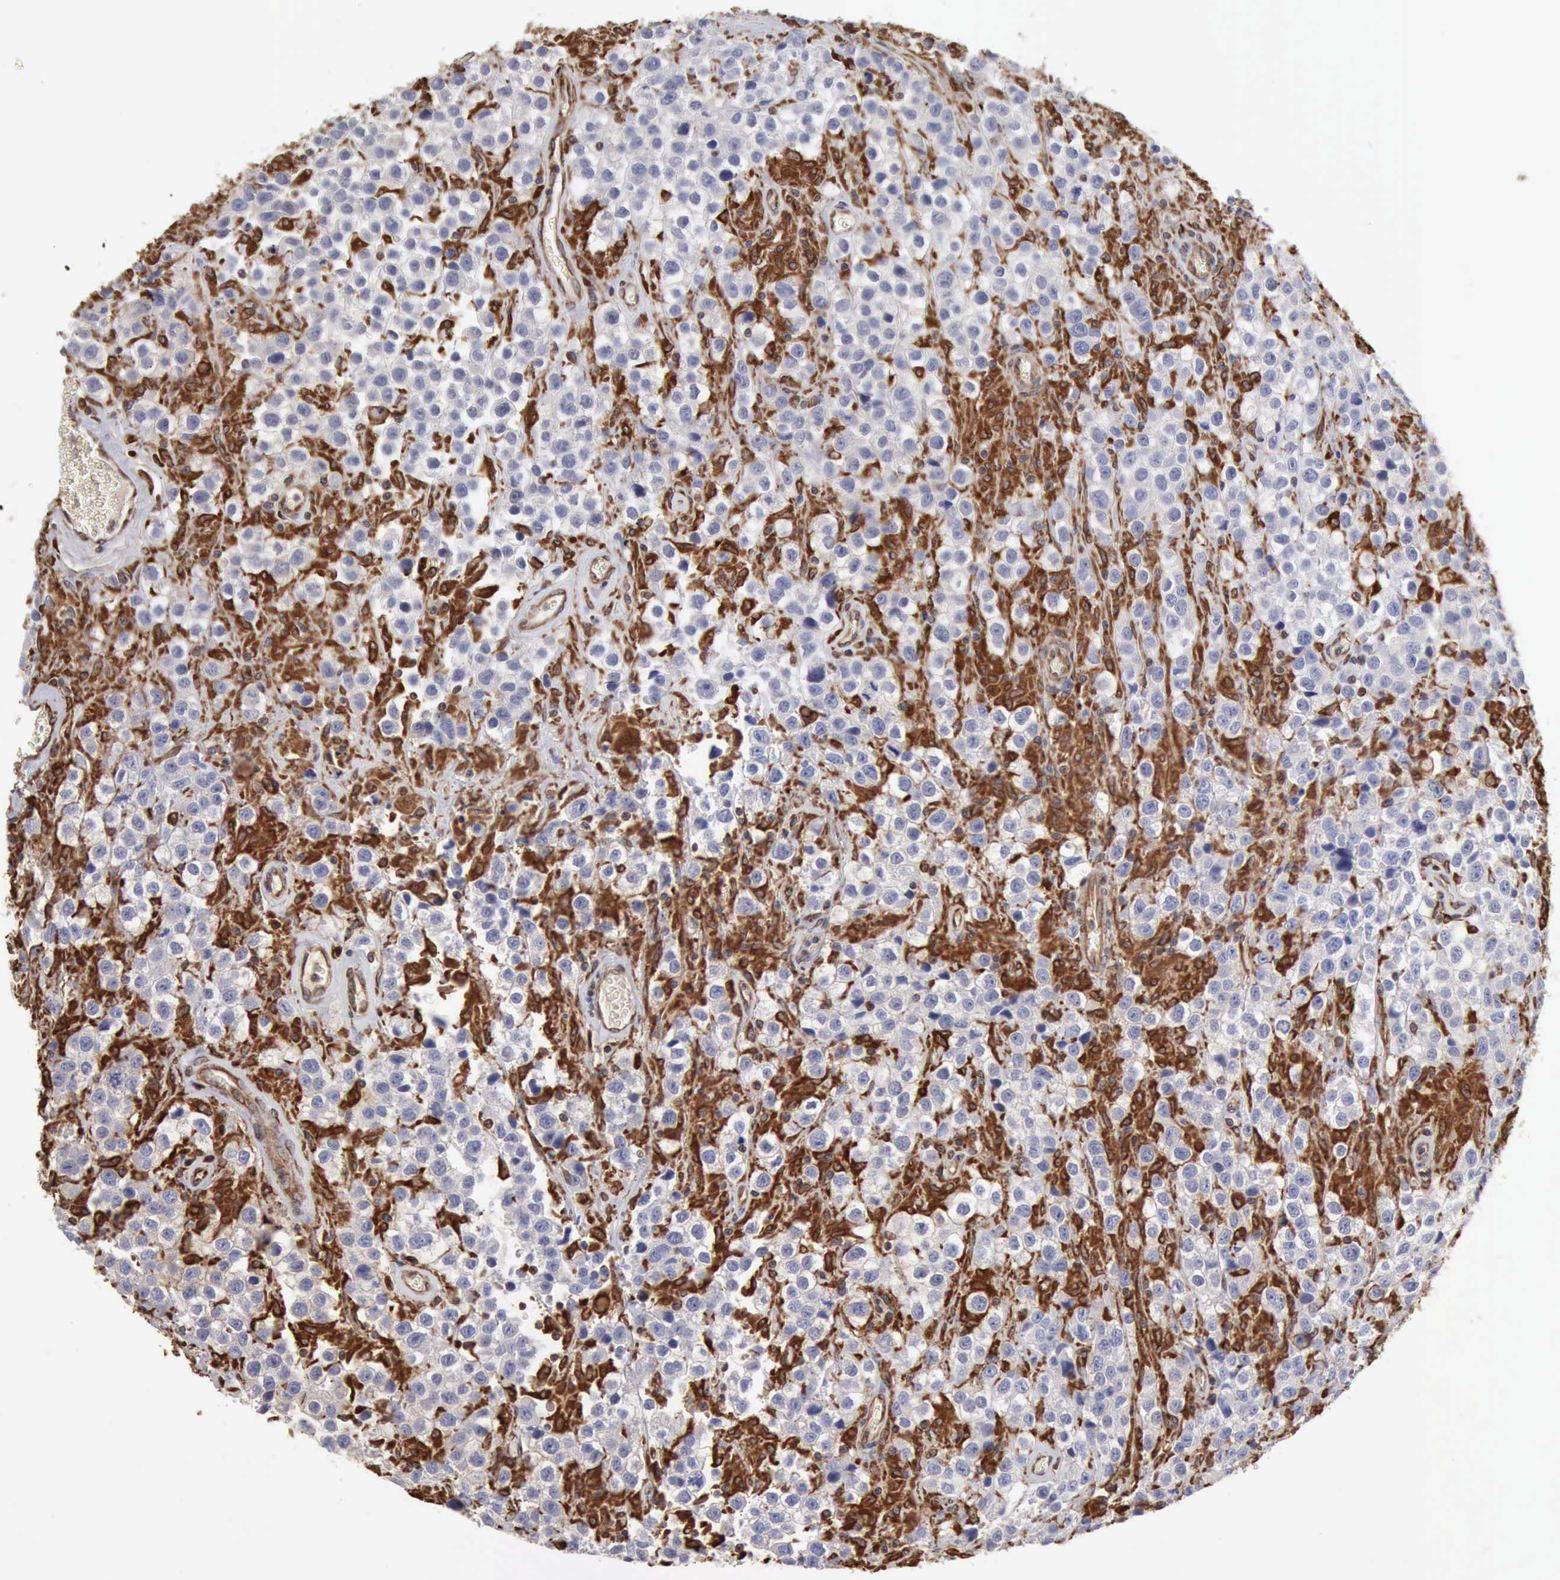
{"staining": {"intensity": "negative", "quantity": "none", "location": "none"}, "tissue": "testis cancer", "cell_type": "Tumor cells", "image_type": "cancer", "snomed": [{"axis": "morphology", "description": "Seminoma, NOS"}, {"axis": "topography", "description": "Testis"}], "caption": "Seminoma (testis) was stained to show a protein in brown. There is no significant staining in tumor cells. Brightfield microscopy of immunohistochemistry (IHC) stained with DAB (brown) and hematoxylin (blue), captured at high magnification.", "gene": "APOL2", "patient": {"sex": "male", "age": 43}}